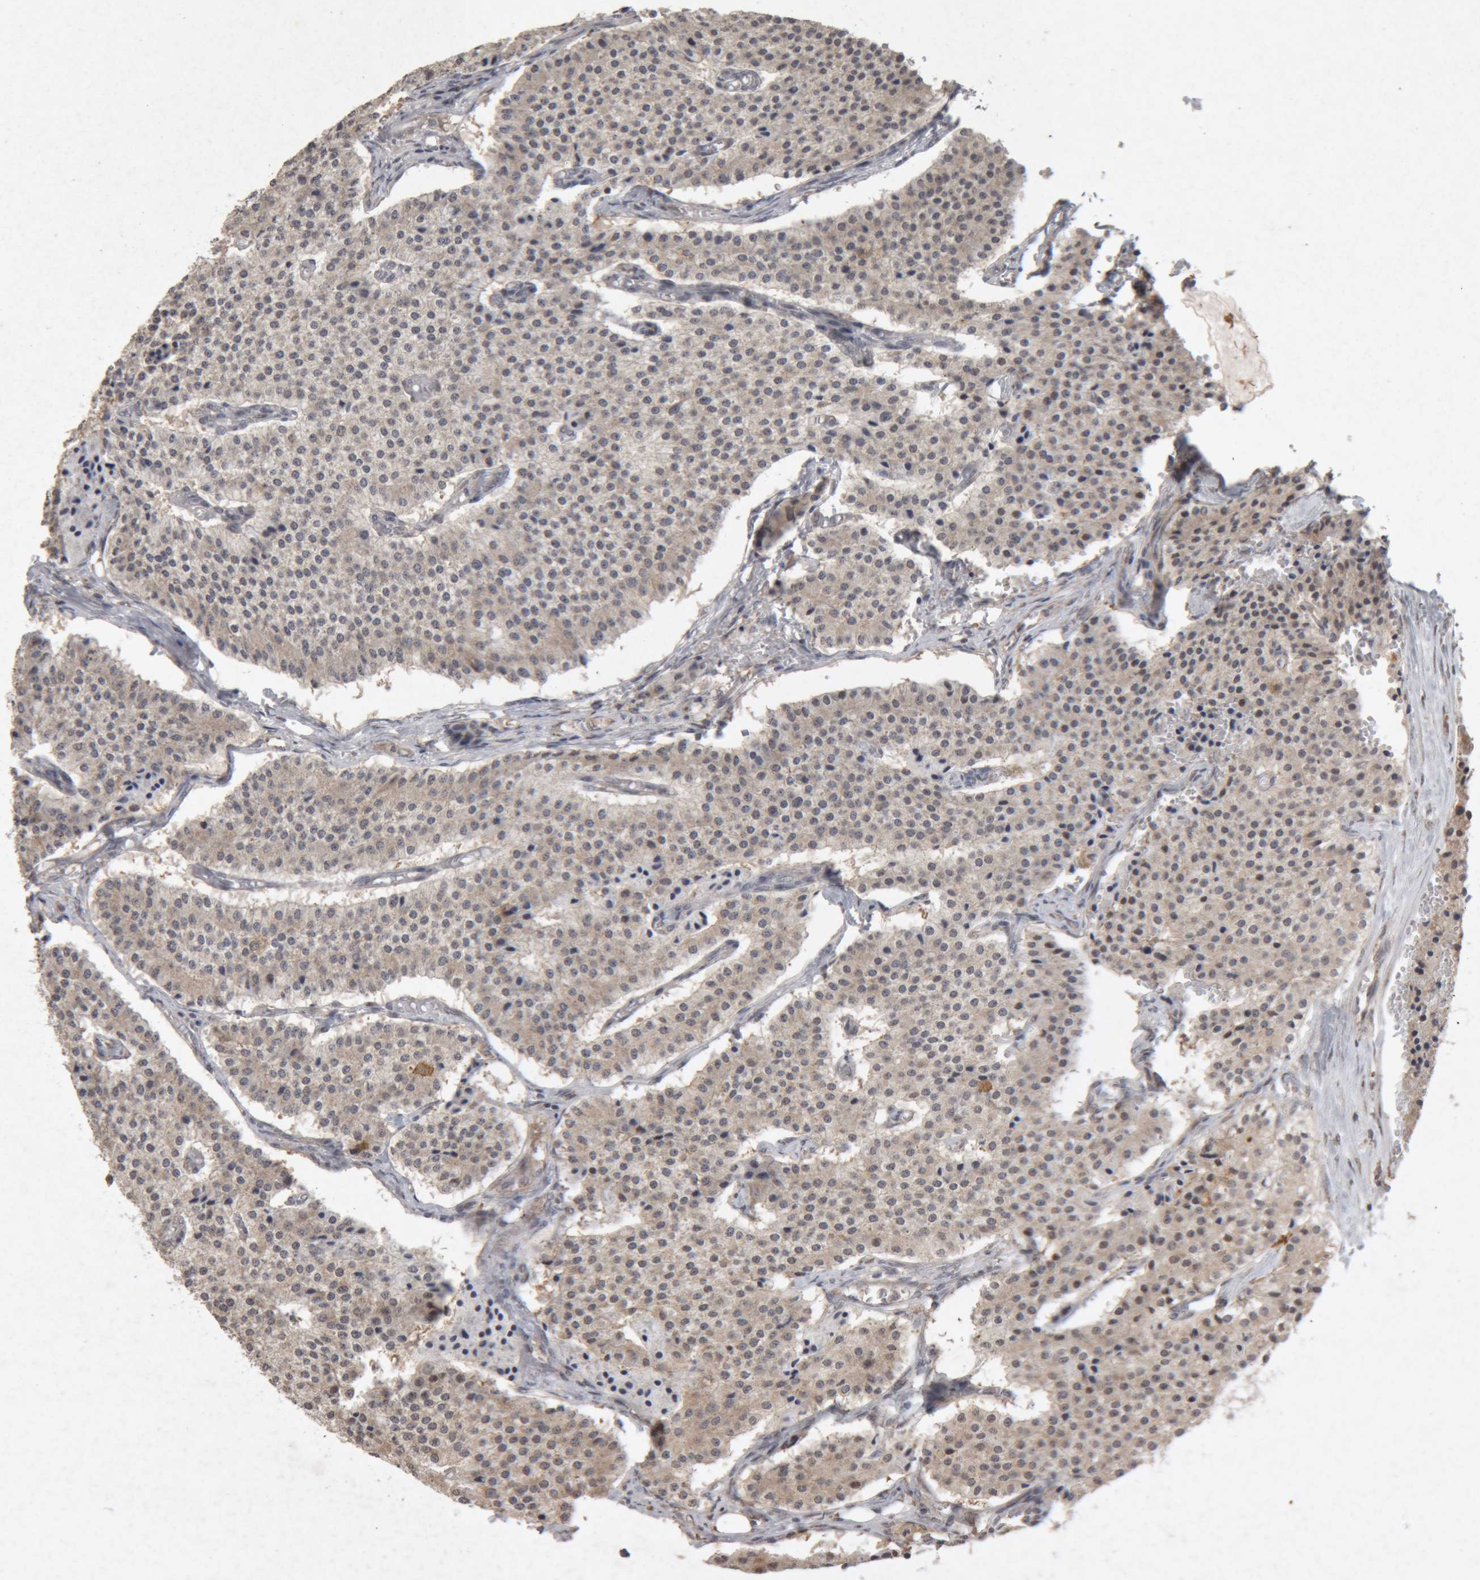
{"staining": {"intensity": "moderate", "quantity": "<25%", "location": "cytoplasmic/membranous"}, "tissue": "carcinoid", "cell_type": "Tumor cells", "image_type": "cancer", "snomed": [{"axis": "morphology", "description": "Carcinoid, malignant, NOS"}, {"axis": "topography", "description": "Colon"}], "caption": "Immunohistochemical staining of human carcinoid demonstrates moderate cytoplasmic/membranous protein positivity in about <25% of tumor cells.", "gene": "MEP1A", "patient": {"sex": "female", "age": 52}}